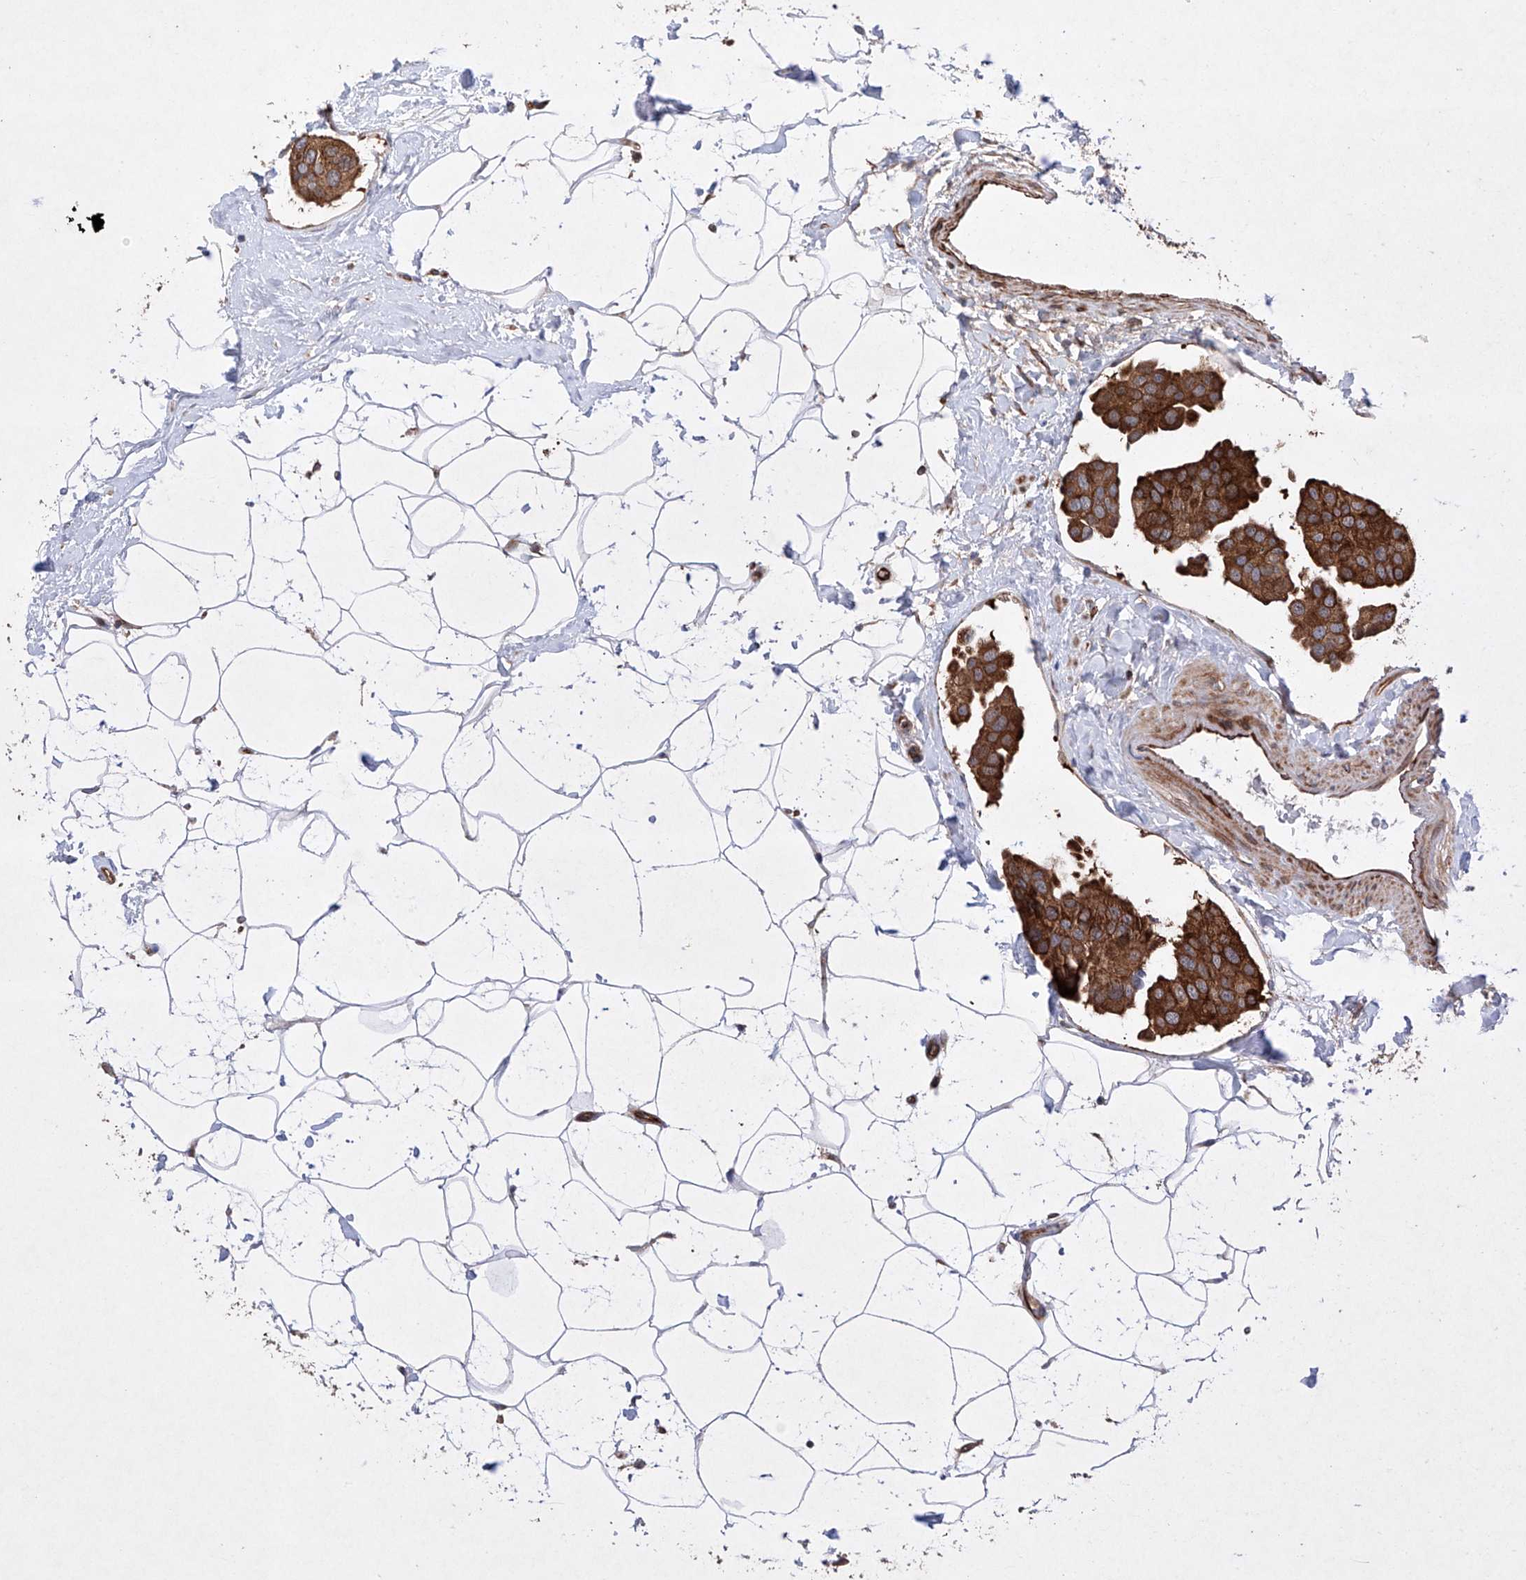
{"staining": {"intensity": "strong", "quantity": ">75%", "location": "cytoplasmic/membranous"}, "tissue": "breast cancer", "cell_type": "Tumor cells", "image_type": "cancer", "snomed": [{"axis": "morphology", "description": "Normal tissue, NOS"}, {"axis": "morphology", "description": "Duct carcinoma"}, {"axis": "topography", "description": "Breast"}], "caption": "Immunohistochemistry (IHC) micrograph of neoplastic tissue: breast cancer (invasive ductal carcinoma) stained using IHC reveals high levels of strong protein expression localized specifically in the cytoplasmic/membranous of tumor cells, appearing as a cytoplasmic/membranous brown color.", "gene": "TIMM23", "patient": {"sex": "female", "age": 39}}